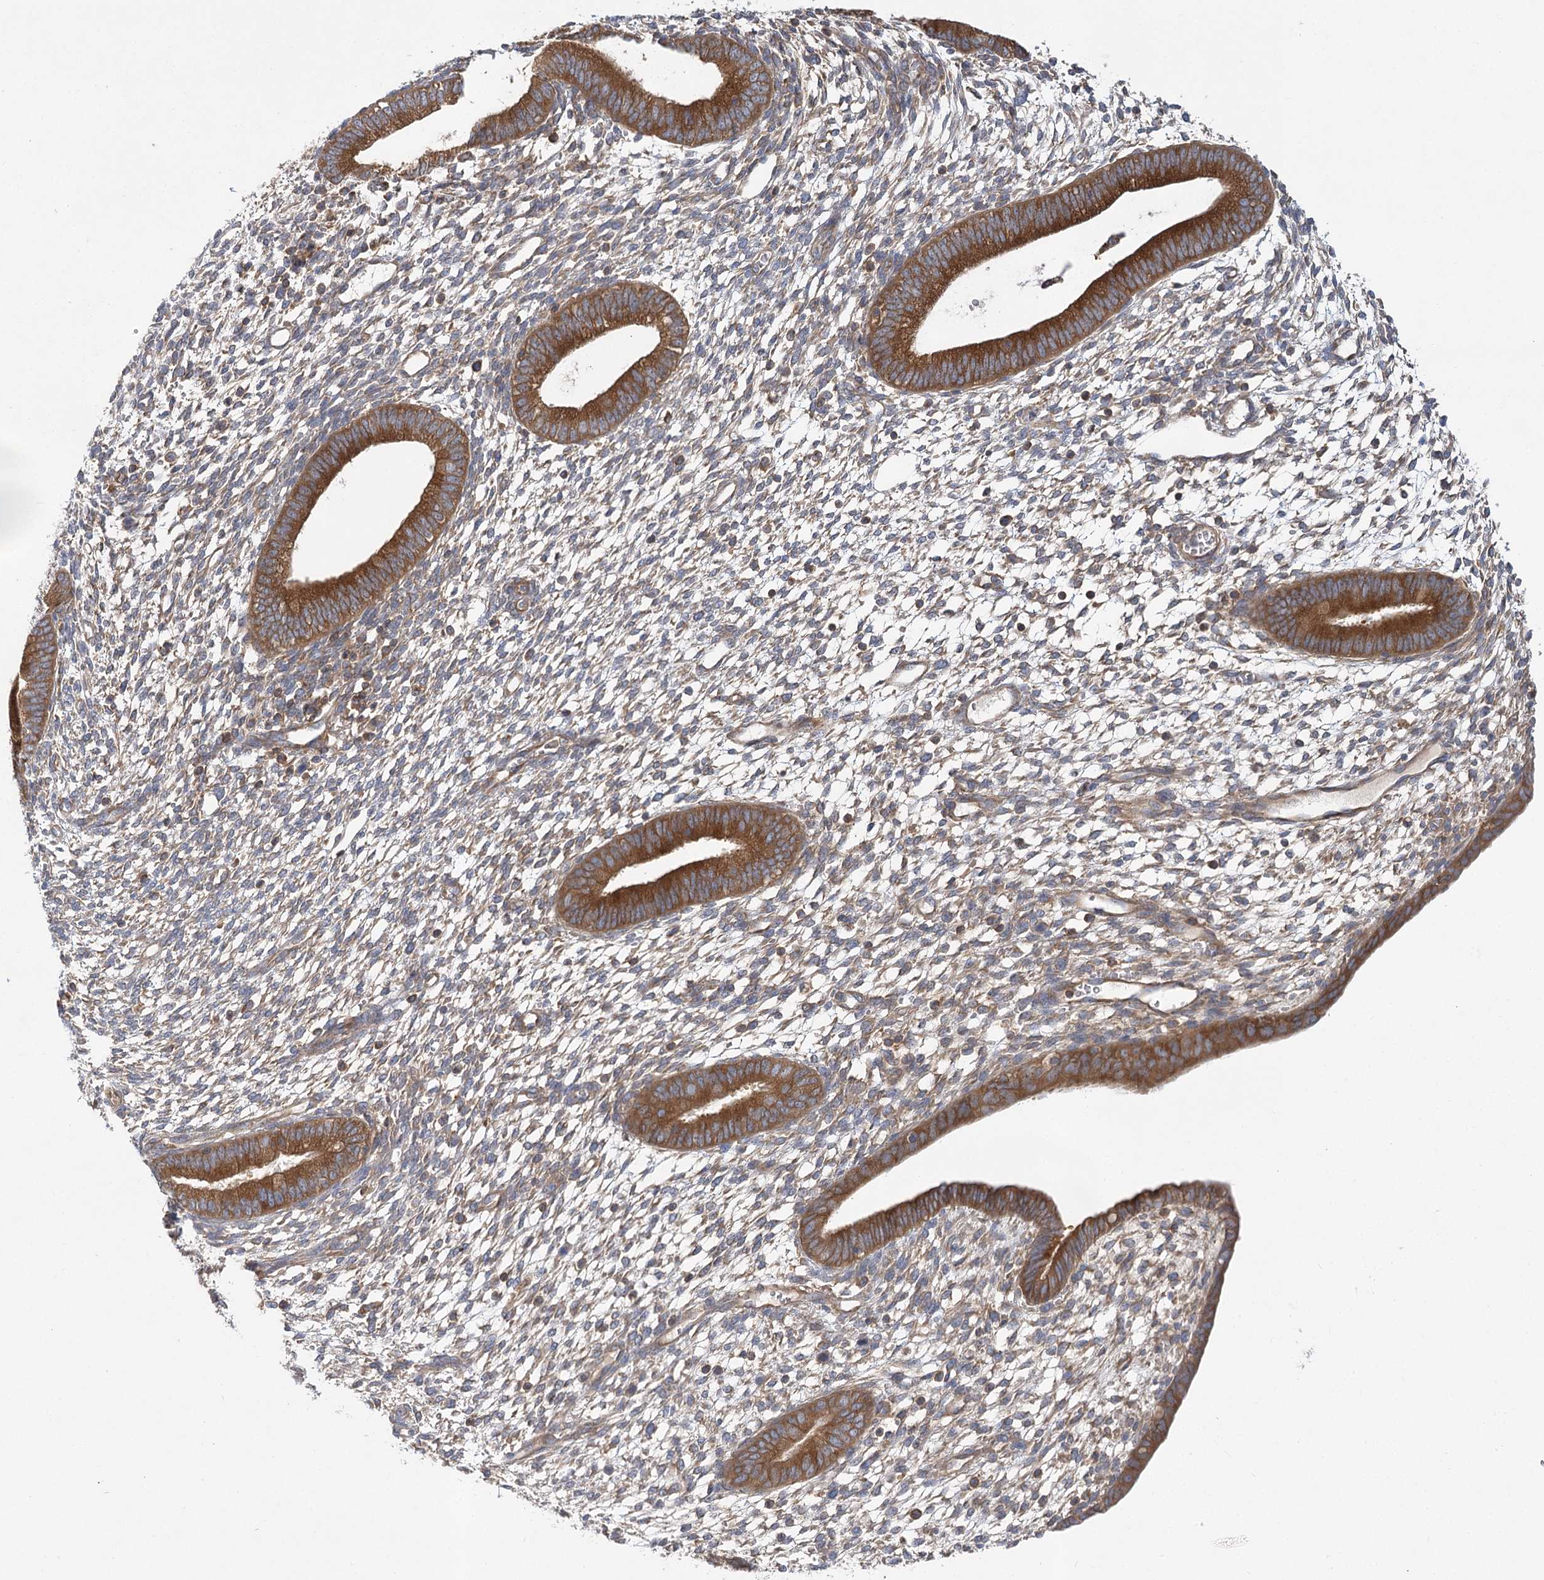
{"staining": {"intensity": "weak", "quantity": "25%-75%", "location": "cytoplasmic/membranous"}, "tissue": "endometrium", "cell_type": "Cells in endometrial stroma", "image_type": "normal", "snomed": [{"axis": "morphology", "description": "Normal tissue, NOS"}, {"axis": "topography", "description": "Endometrium"}], "caption": "Immunohistochemical staining of unremarkable endometrium reveals low levels of weak cytoplasmic/membranous expression in approximately 25%-75% of cells in endometrial stroma. (DAB (3,3'-diaminobenzidine) IHC with brightfield microscopy, high magnification).", "gene": "ABRAXAS2", "patient": {"sex": "female", "age": 46}}